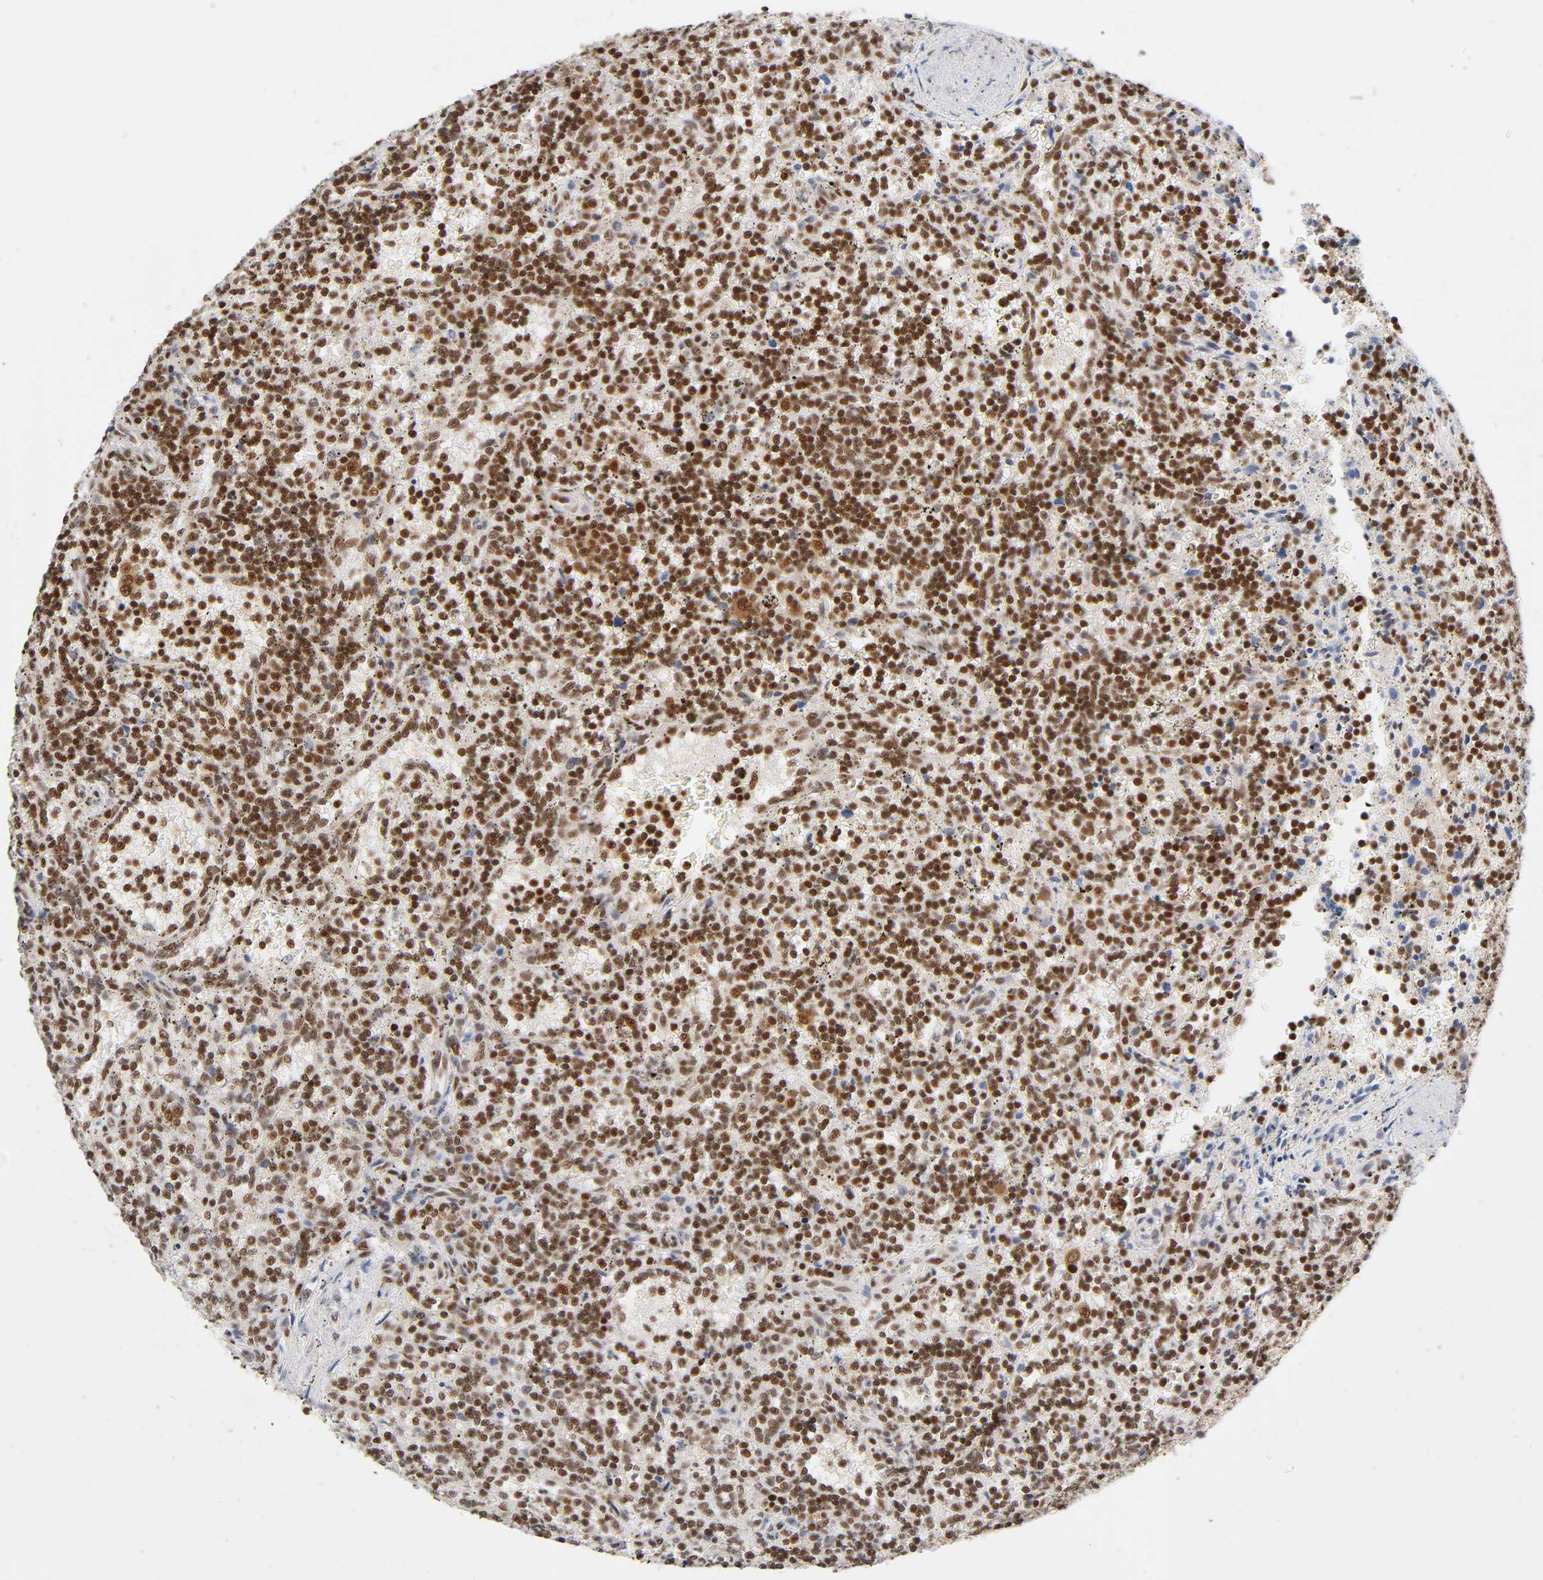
{"staining": {"intensity": "strong", "quantity": ">75%", "location": "nuclear"}, "tissue": "lymphoma", "cell_type": "Tumor cells", "image_type": "cancer", "snomed": [{"axis": "morphology", "description": "Malignant lymphoma, non-Hodgkin's type, Low grade"}, {"axis": "topography", "description": "Spleen"}], "caption": "Protein positivity by immunohistochemistry (IHC) exhibits strong nuclear positivity in approximately >75% of tumor cells in lymphoma.", "gene": "ILKAP", "patient": {"sex": "male", "age": 73}}